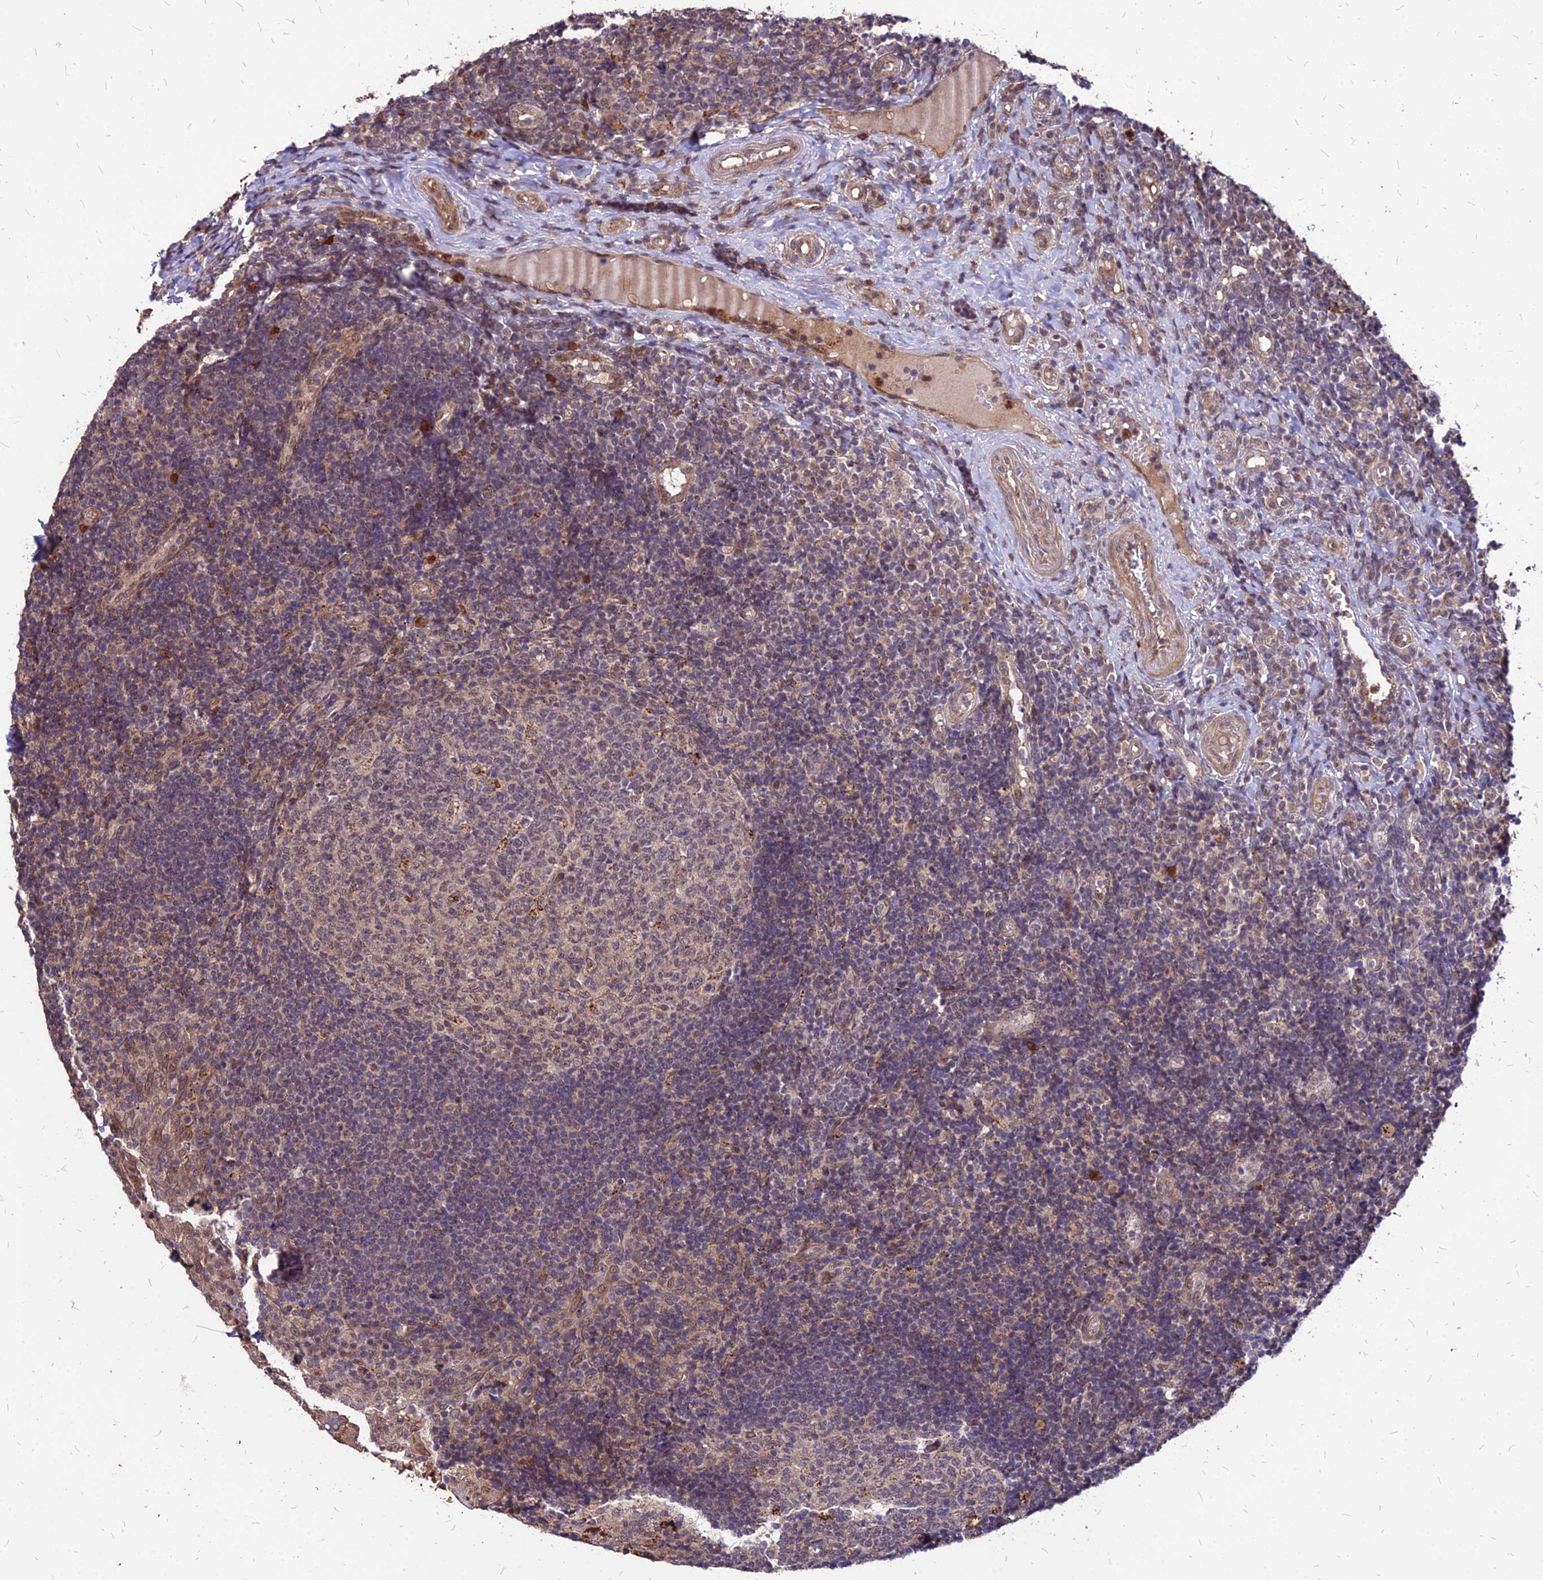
{"staining": {"intensity": "weak", "quantity": "25%-75%", "location": "cytoplasmic/membranous,nuclear"}, "tissue": "tonsil", "cell_type": "Germinal center cells", "image_type": "normal", "snomed": [{"axis": "morphology", "description": "Normal tissue, NOS"}, {"axis": "topography", "description": "Tonsil"}], "caption": "A histopathology image of tonsil stained for a protein reveals weak cytoplasmic/membranous,nuclear brown staining in germinal center cells. (Stains: DAB in brown, nuclei in blue, Microscopy: brightfield microscopy at high magnification).", "gene": "APBA3", "patient": {"sex": "female", "age": 40}}